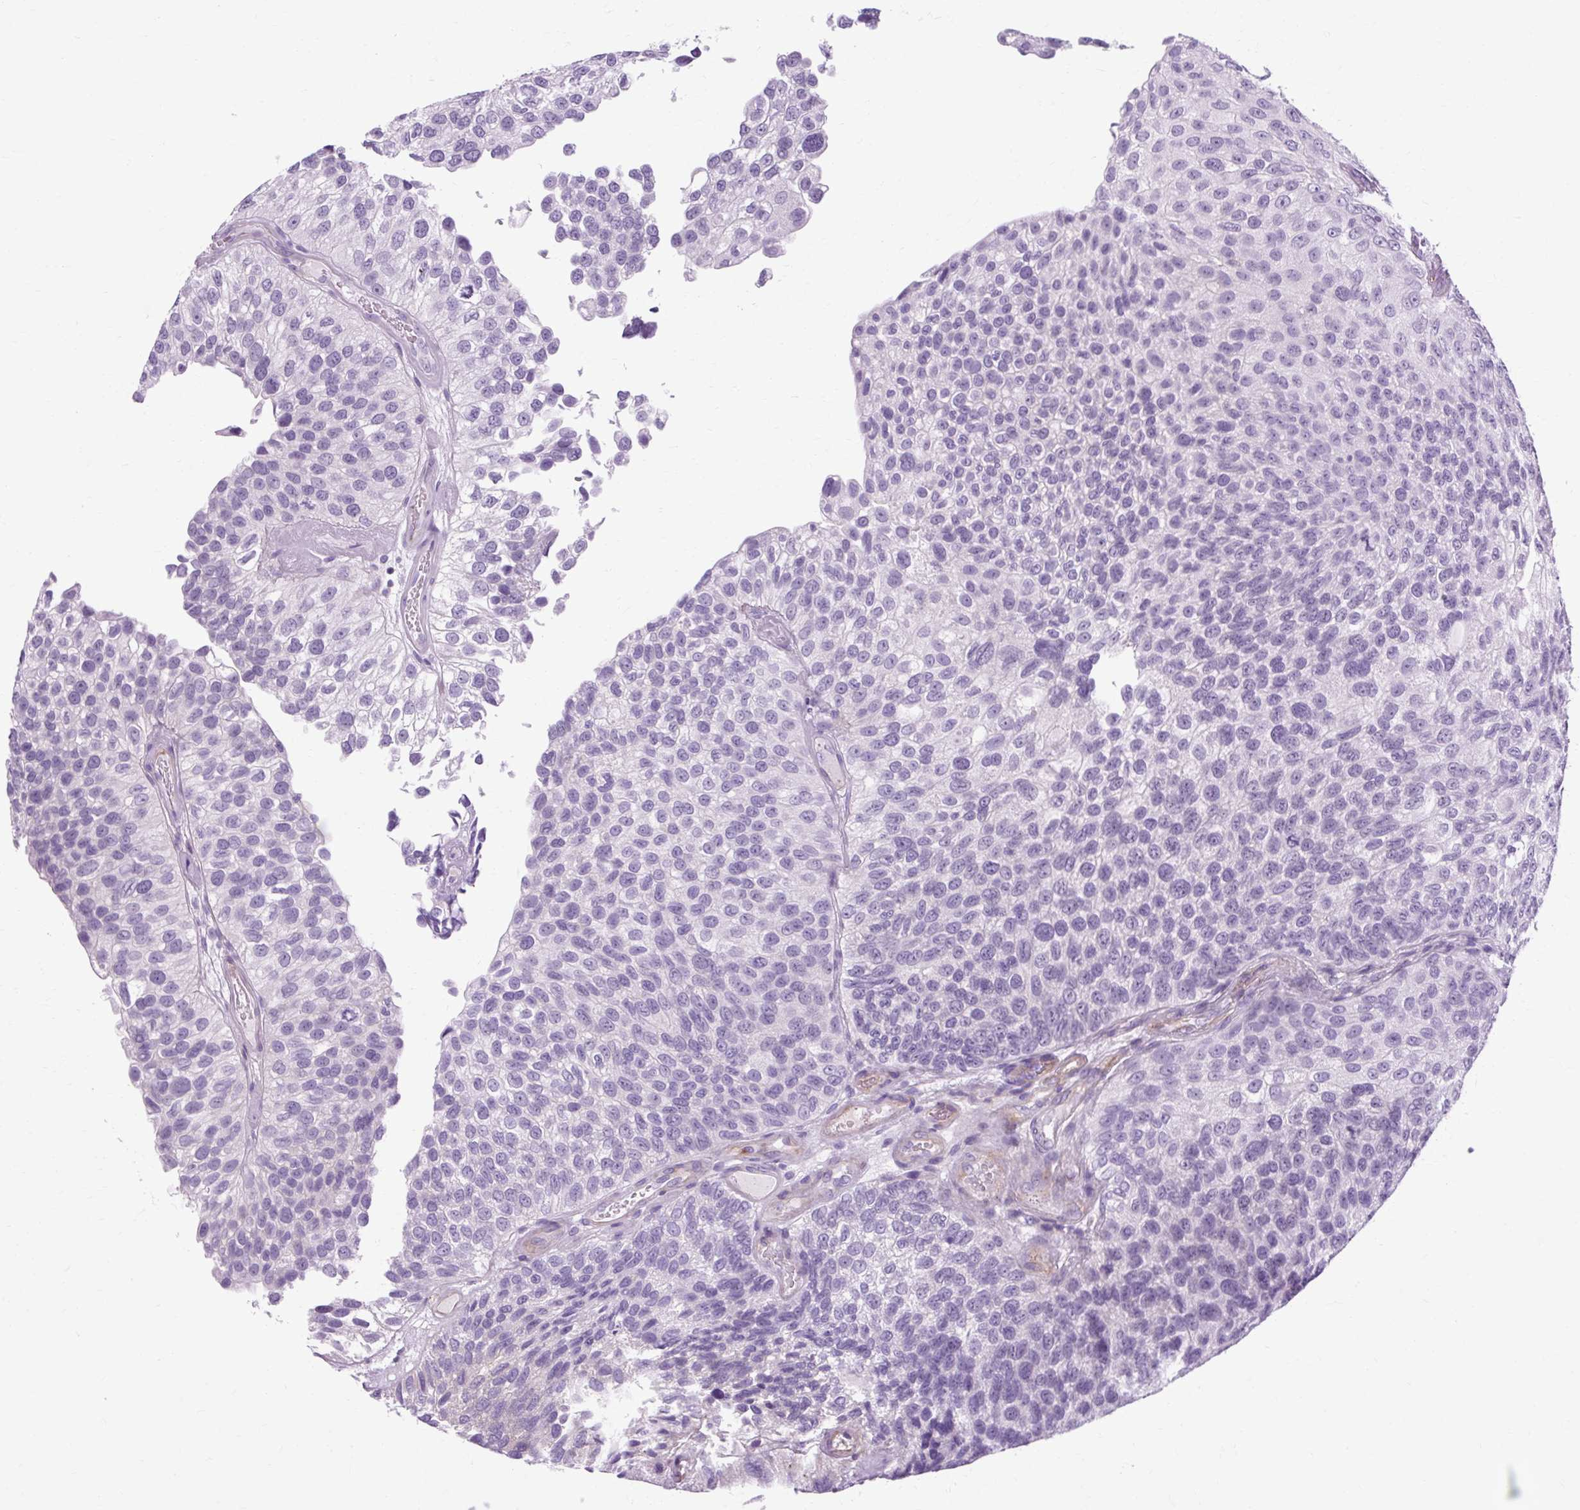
{"staining": {"intensity": "negative", "quantity": "none", "location": "none"}, "tissue": "urothelial cancer", "cell_type": "Tumor cells", "image_type": "cancer", "snomed": [{"axis": "morphology", "description": "Urothelial carcinoma, NOS"}, {"axis": "topography", "description": "Urinary bladder"}], "caption": "The immunohistochemistry image has no significant expression in tumor cells of urothelial cancer tissue.", "gene": "OOEP", "patient": {"sex": "male", "age": 87}}